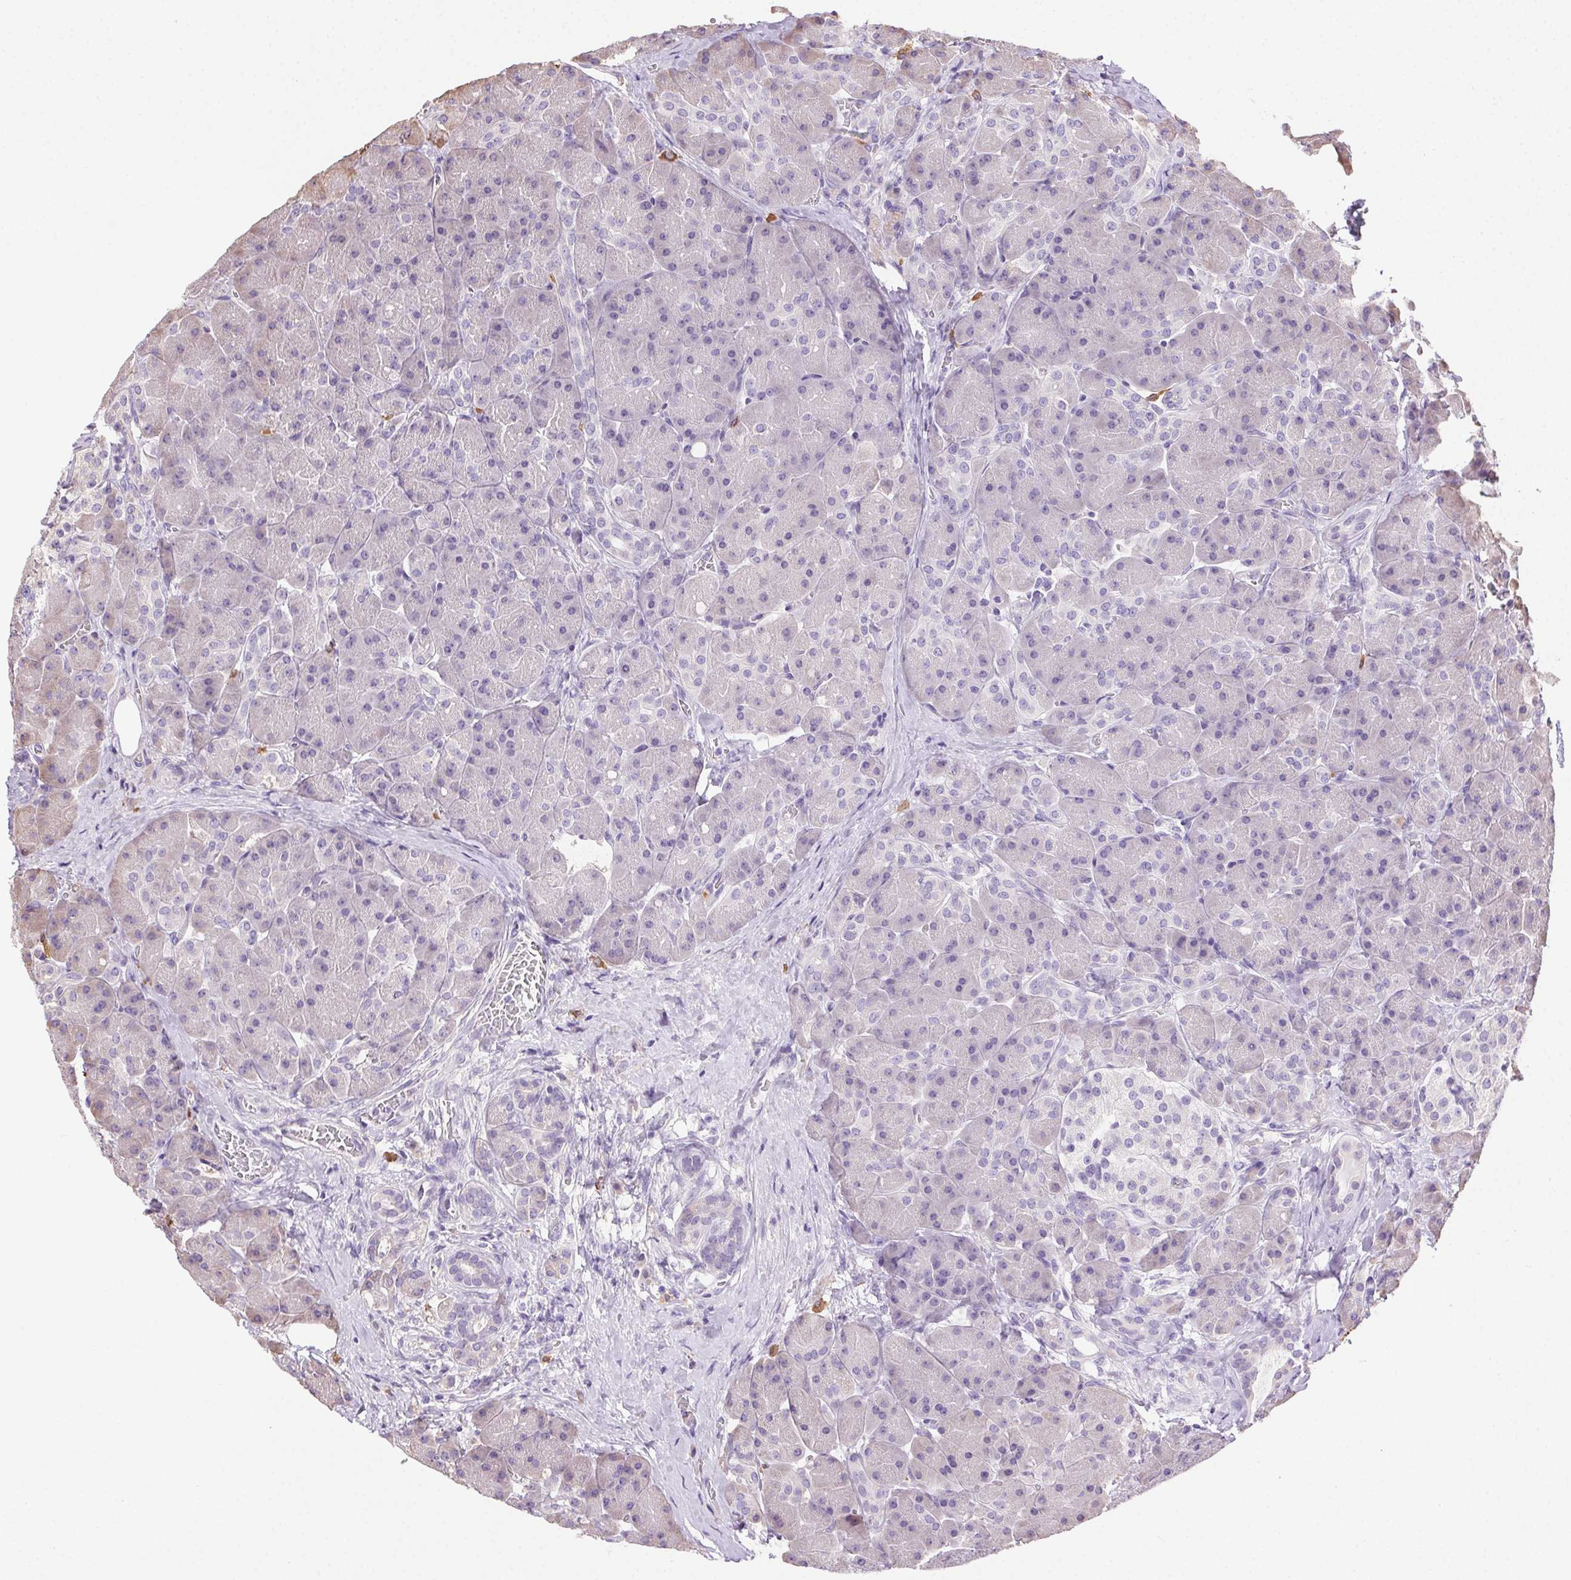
{"staining": {"intensity": "negative", "quantity": "none", "location": "none"}, "tissue": "pancreas", "cell_type": "Exocrine glandular cells", "image_type": "normal", "snomed": [{"axis": "morphology", "description": "Normal tissue, NOS"}, {"axis": "topography", "description": "Pancreas"}], "caption": "Human pancreas stained for a protein using IHC shows no staining in exocrine glandular cells.", "gene": "SNX31", "patient": {"sex": "male", "age": 55}}